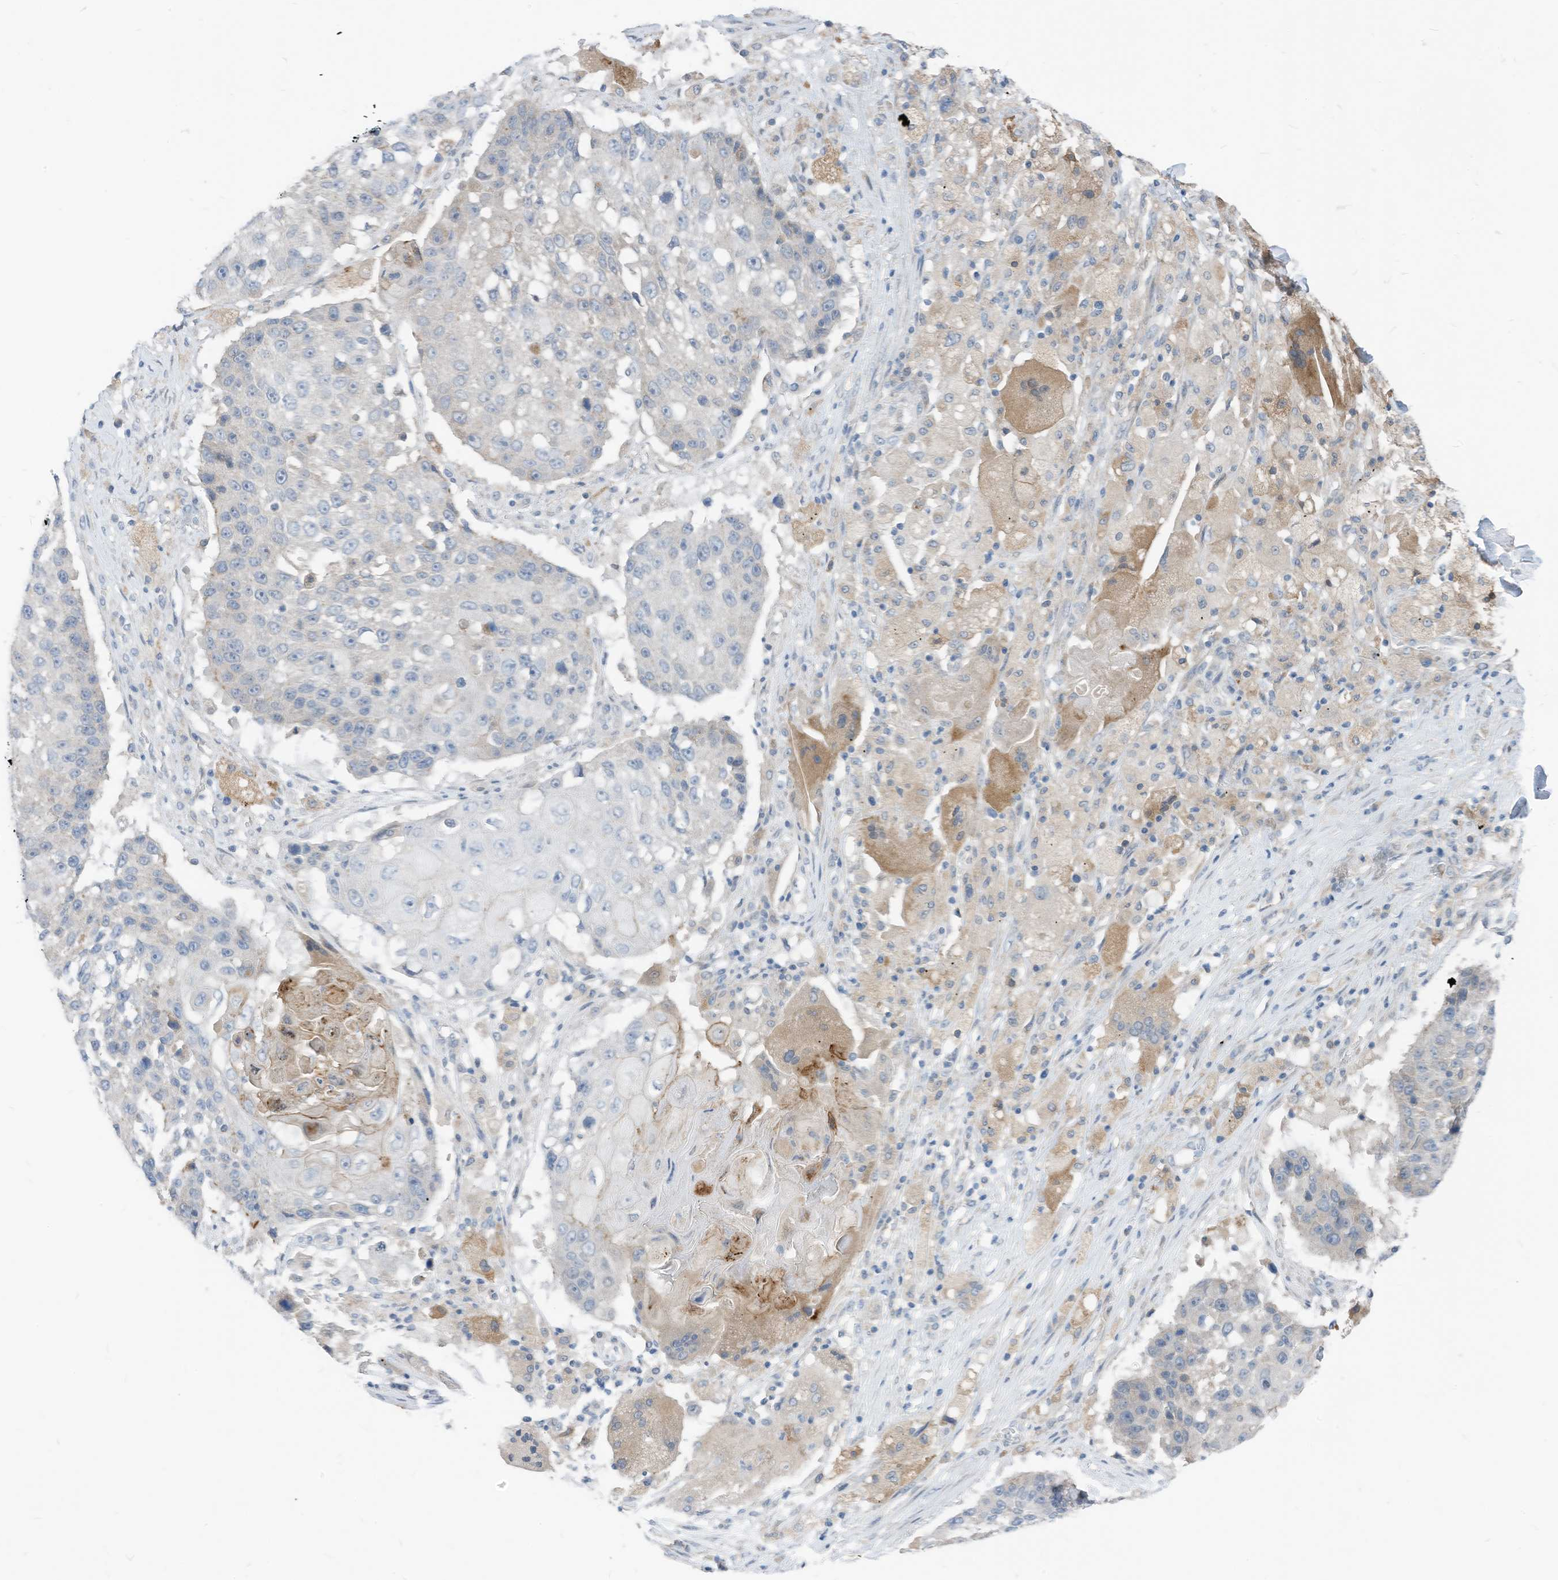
{"staining": {"intensity": "negative", "quantity": "none", "location": "none"}, "tissue": "lung cancer", "cell_type": "Tumor cells", "image_type": "cancer", "snomed": [{"axis": "morphology", "description": "Squamous cell carcinoma, NOS"}, {"axis": "topography", "description": "Lung"}], "caption": "This is an immunohistochemistry (IHC) histopathology image of lung squamous cell carcinoma. There is no positivity in tumor cells.", "gene": "LDAH", "patient": {"sex": "male", "age": 61}}